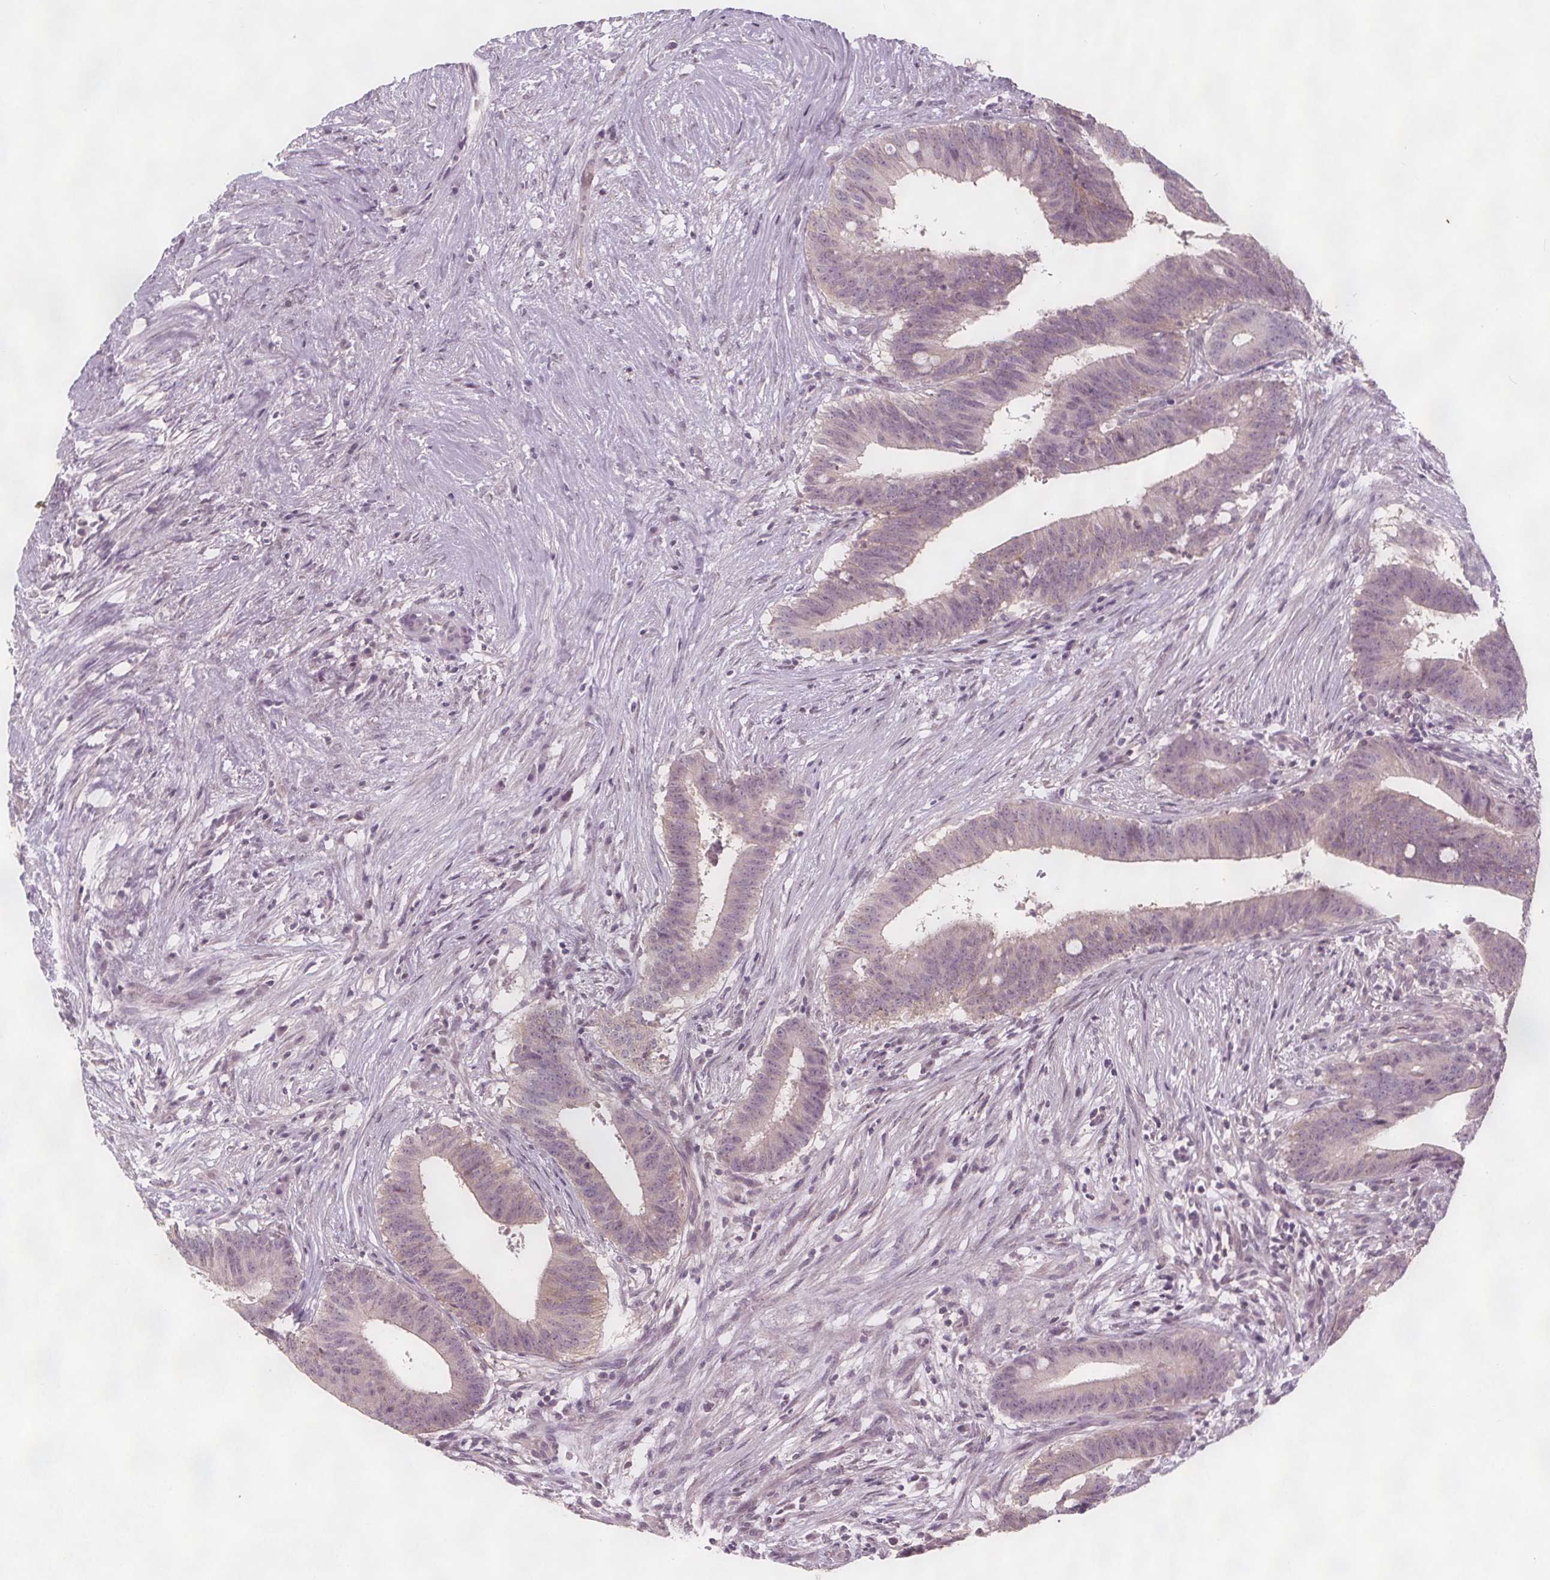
{"staining": {"intensity": "negative", "quantity": "none", "location": "none"}, "tissue": "colorectal cancer", "cell_type": "Tumor cells", "image_type": "cancer", "snomed": [{"axis": "morphology", "description": "Adenocarcinoma, NOS"}, {"axis": "topography", "description": "Colon"}], "caption": "DAB immunohistochemical staining of human colorectal adenocarcinoma demonstrates no significant positivity in tumor cells.", "gene": "C1orf167", "patient": {"sex": "female", "age": 43}}